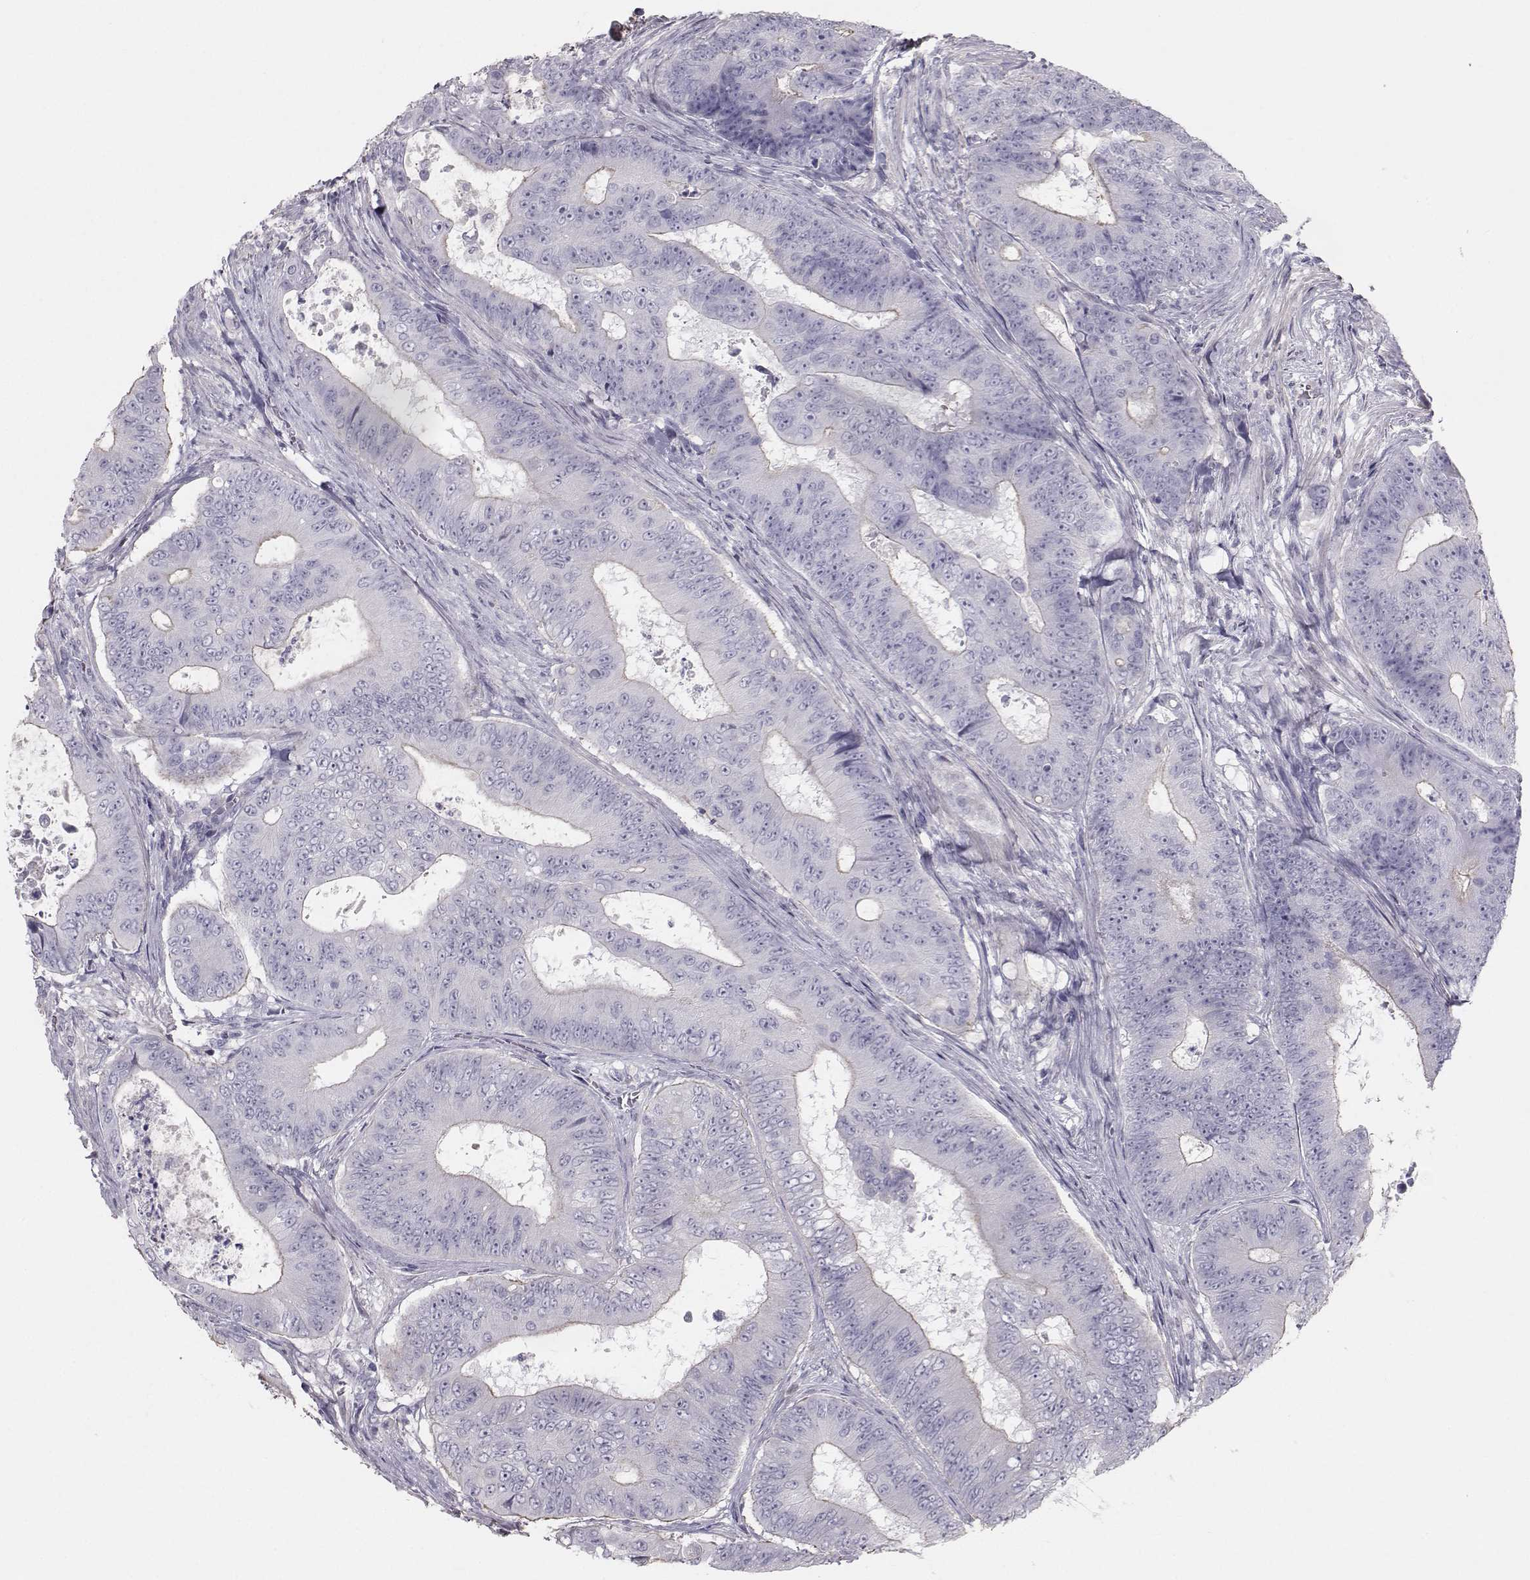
{"staining": {"intensity": "negative", "quantity": "none", "location": "none"}, "tissue": "colorectal cancer", "cell_type": "Tumor cells", "image_type": "cancer", "snomed": [{"axis": "morphology", "description": "Adenocarcinoma, NOS"}, {"axis": "topography", "description": "Colon"}], "caption": "Human colorectal cancer (adenocarcinoma) stained for a protein using immunohistochemistry (IHC) reveals no positivity in tumor cells.", "gene": "GARIN3", "patient": {"sex": "female", "age": 48}}